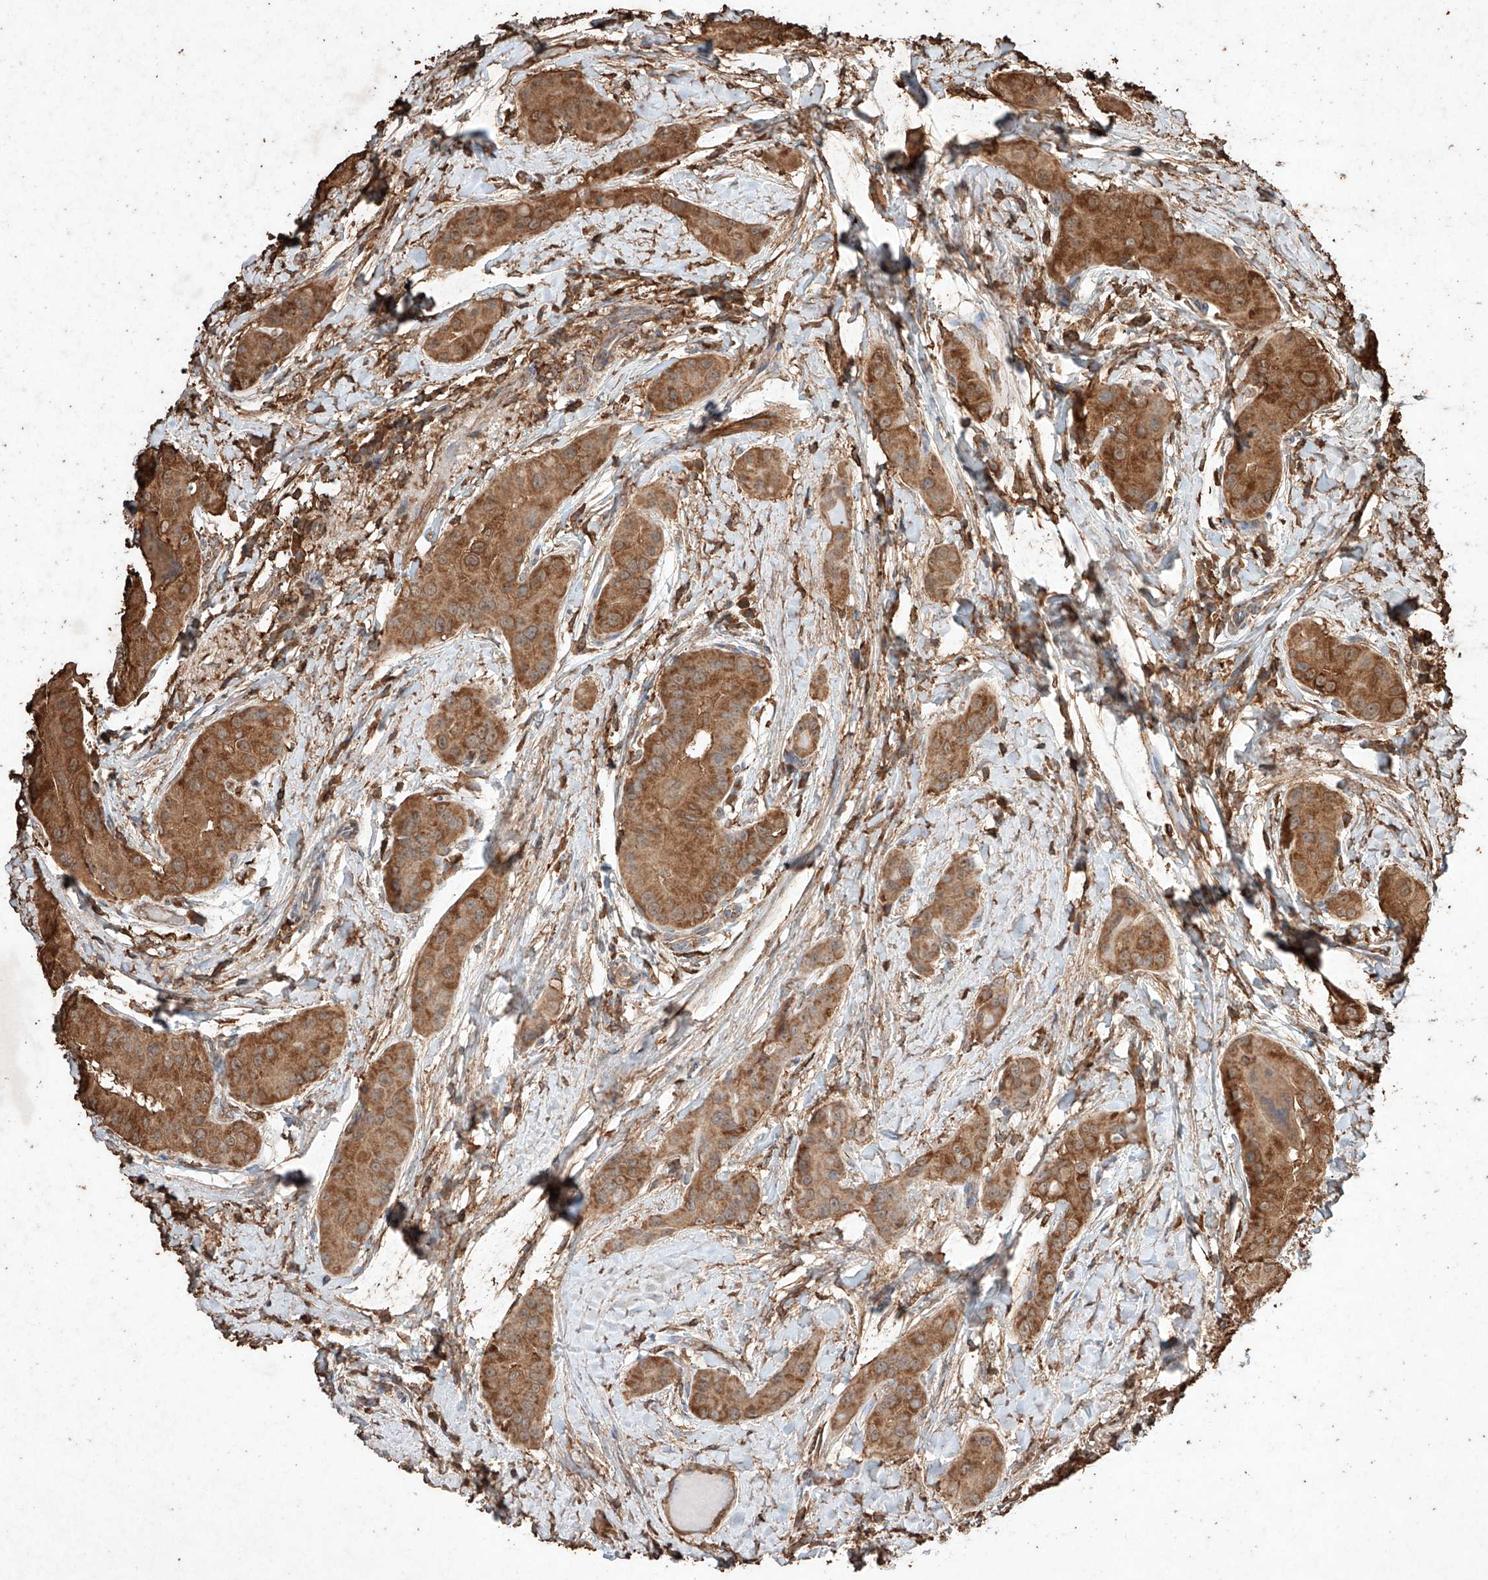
{"staining": {"intensity": "moderate", "quantity": ">75%", "location": "cytoplasmic/membranous"}, "tissue": "thyroid cancer", "cell_type": "Tumor cells", "image_type": "cancer", "snomed": [{"axis": "morphology", "description": "Papillary adenocarcinoma, NOS"}, {"axis": "topography", "description": "Thyroid gland"}], "caption": "A medium amount of moderate cytoplasmic/membranous positivity is seen in approximately >75% of tumor cells in thyroid cancer (papillary adenocarcinoma) tissue.", "gene": "M6PR", "patient": {"sex": "male", "age": 33}}